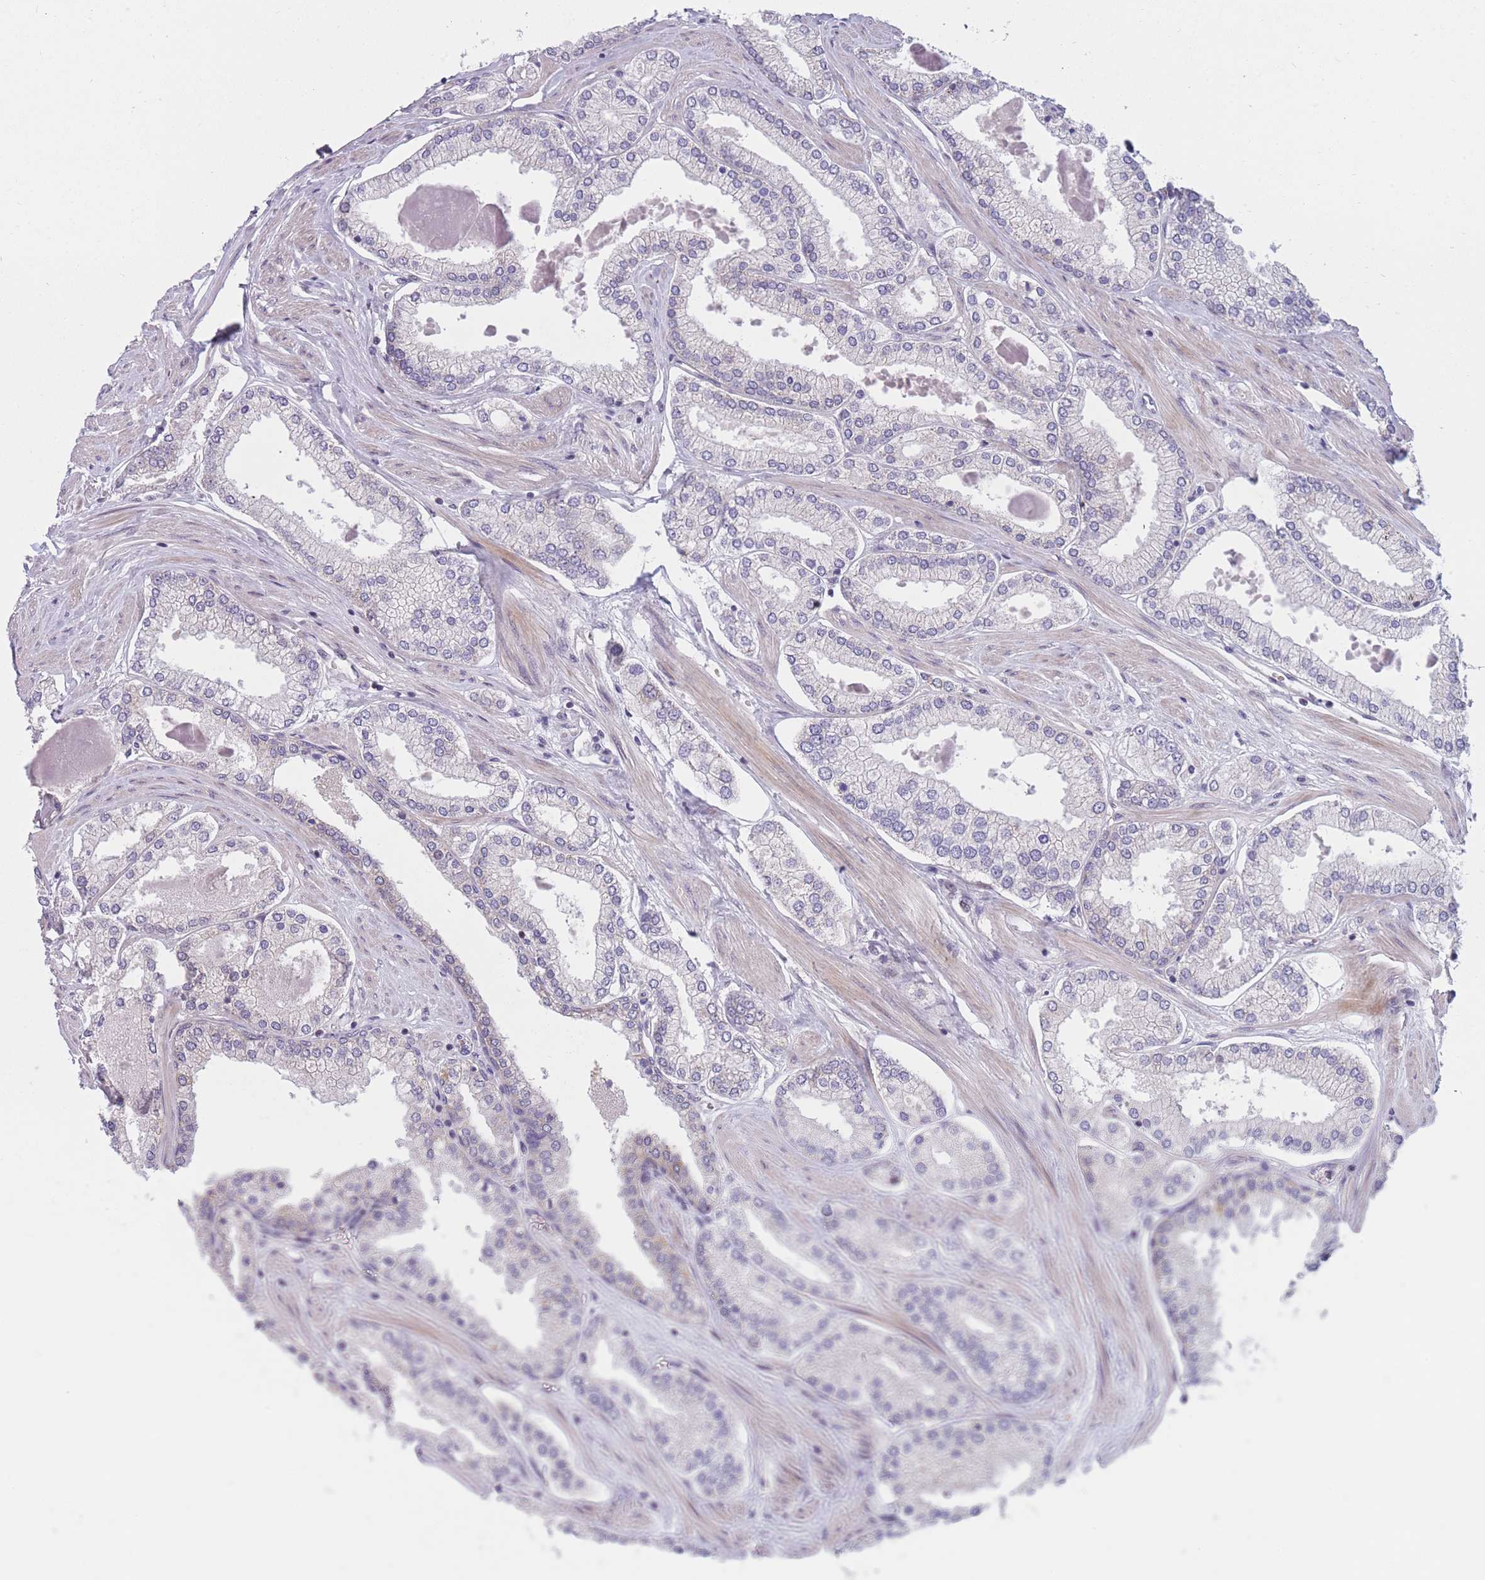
{"staining": {"intensity": "negative", "quantity": "none", "location": "none"}, "tissue": "prostate cancer", "cell_type": "Tumor cells", "image_type": "cancer", "snomed": [{"axis": "morphology", "description": "Adenocarcinoma, Low grade"}, {"axis": "topography", "description": "Prostate"}], "caption": "An immunohistochemistry image of prostate cancer is shown. There is no staining in tumor cells of prostate cancer.", "gene": "PDE4A", "patient": {"sex": "male", "age": 42}}